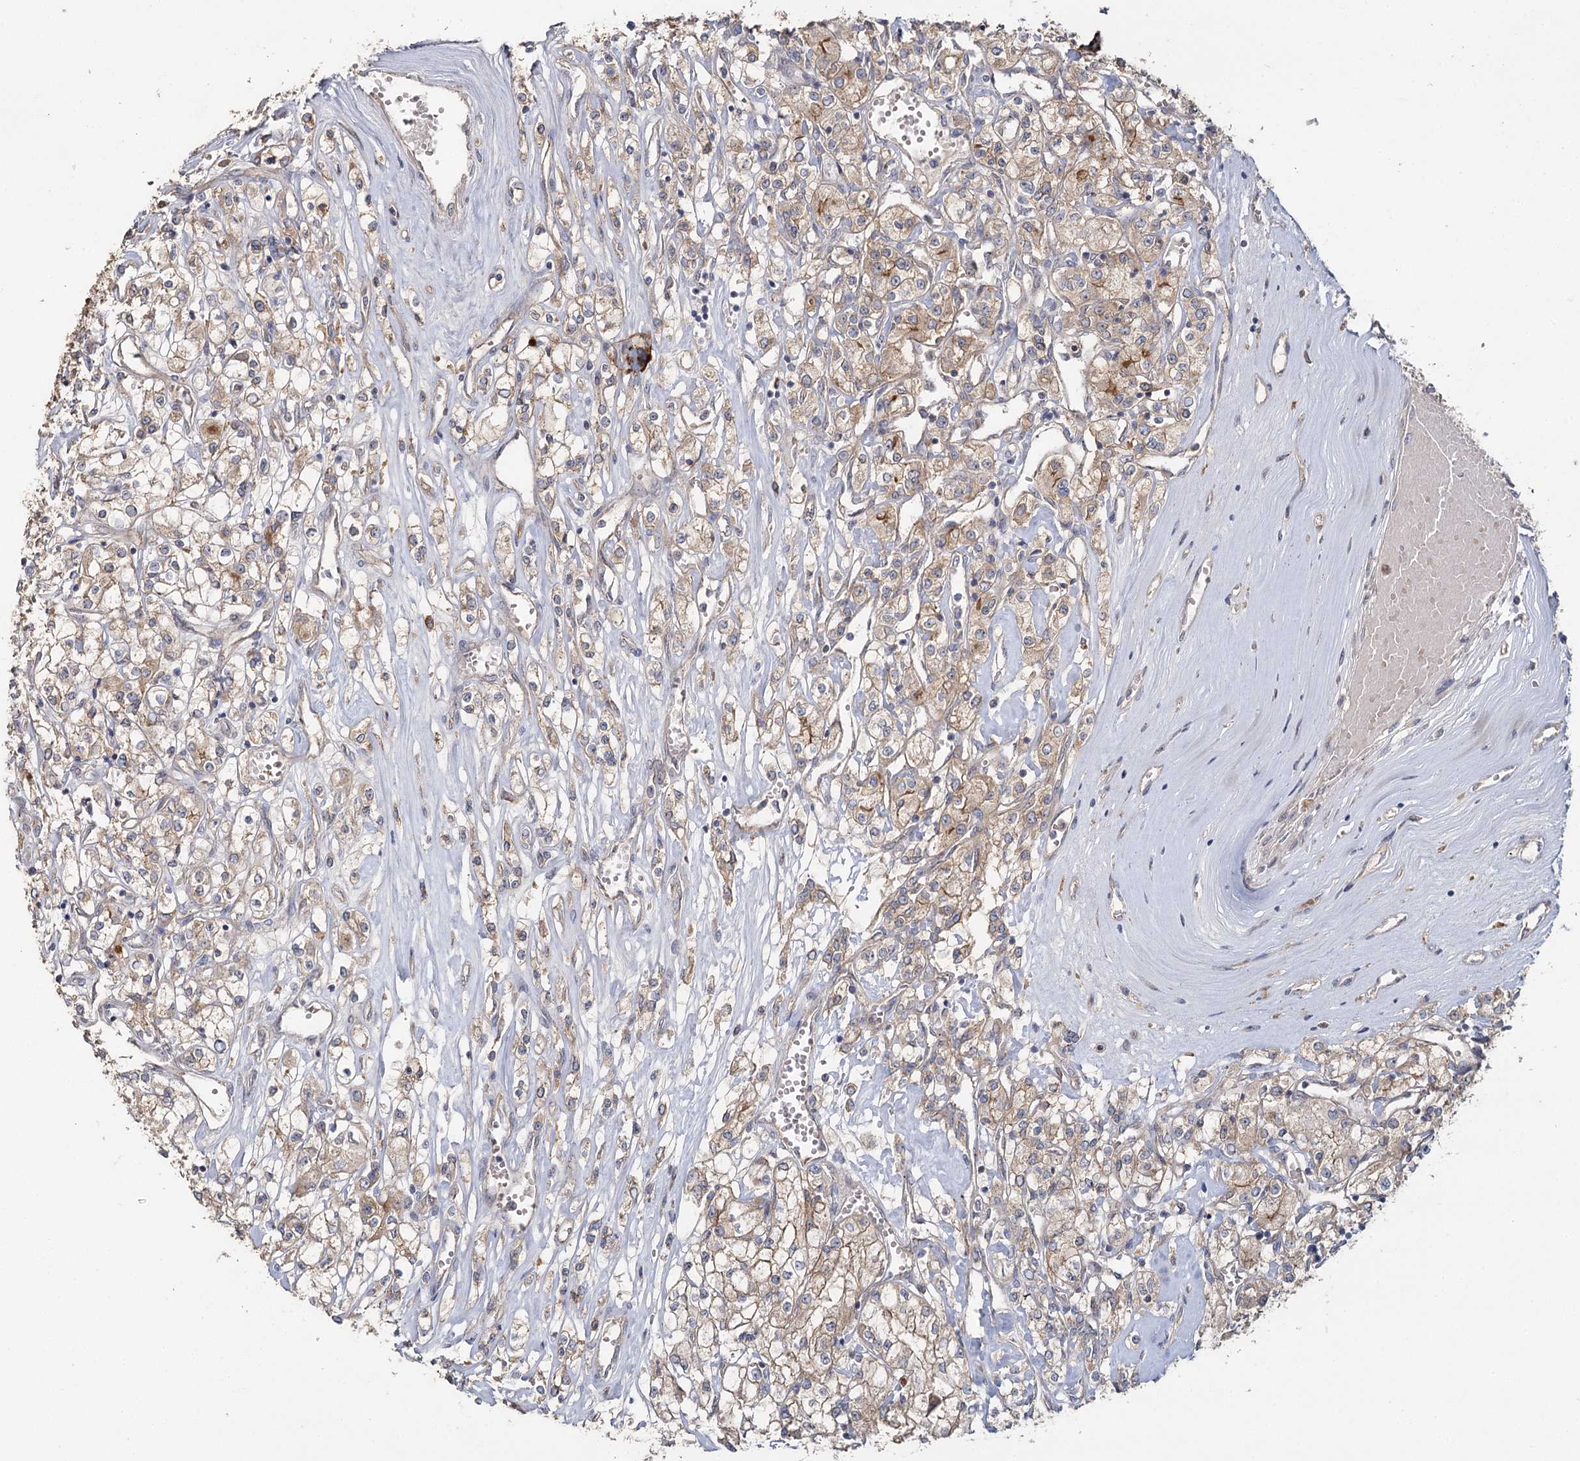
{"staining": {"intensity": "weak", "quantity": ">75%", "location": "cytoplasmic/membranous"}, "tissue": "renal cancer", "cell_type": "Tumor cells", "image_type": "cancer", "snomed": [{"axis": "morphology", "description": "Adenocarcinoma, NOS"}, {"axis": "topography", "description": "Kidney"}], "caption": "This image displays immunohistochemistry staining of renal cancer, with low weak cytoplasmic/membranous staining in about >75% of tumor cells.", "gene": "ANGPTL5", "patient": {"sex": "female", "age": 59}}